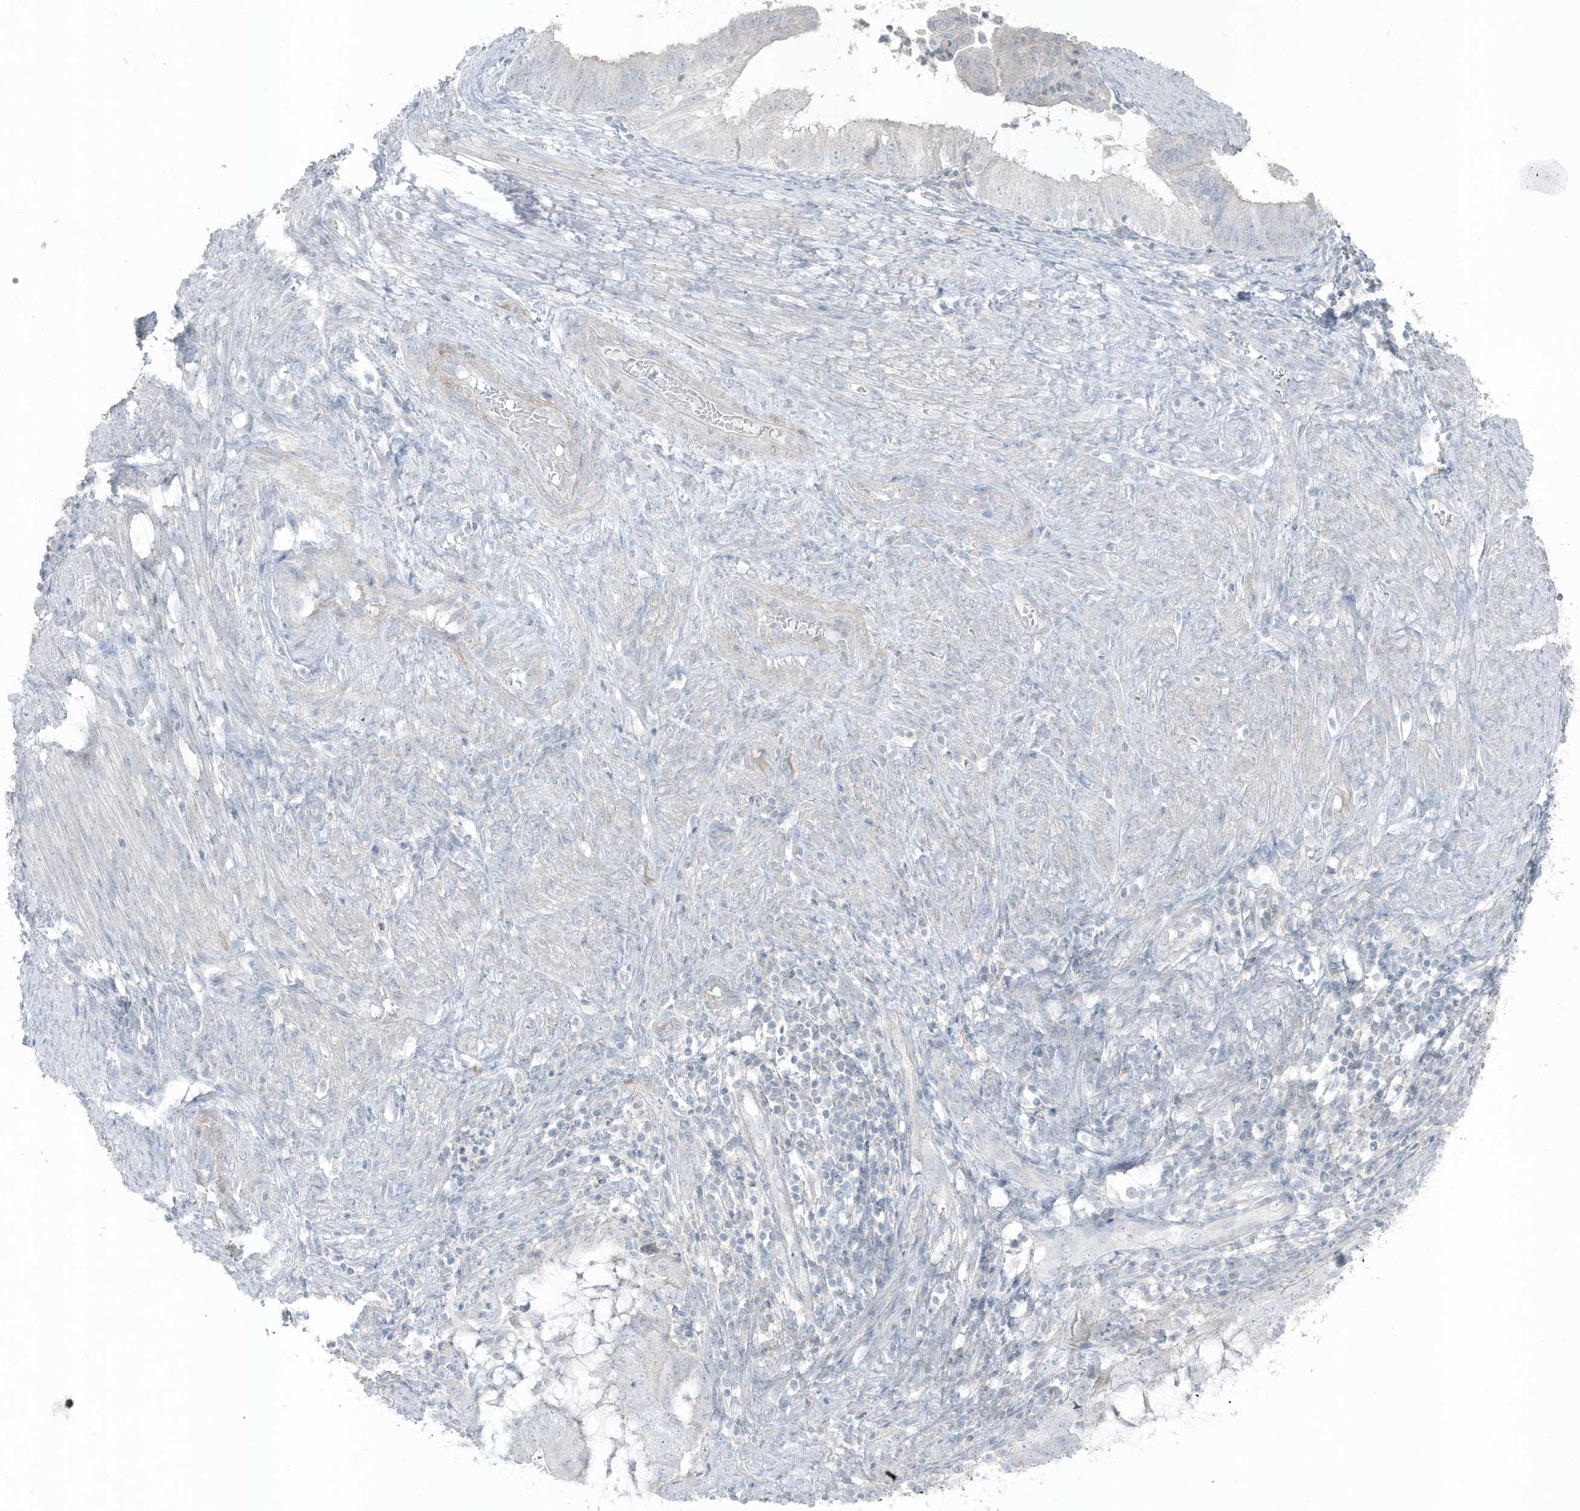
{"staining": {"intensity": "negative", "quantity": "none", "location": "none"}, "tissue": "endometrial cancer", "cell_type": "Tumor cells", "image_type": "cancer", "snomed": [{"axis": "morphology", "description": "Adenocarcinoma, NOS"}, {"axis": "topography", "description": "Endometrium"}], "caption": "Tumor cells are negative for protein expression in human endometrial cancer (adenocarcinoma).", "gene": "ACTC1", "patient": {"sex": "female", "age": 51}}